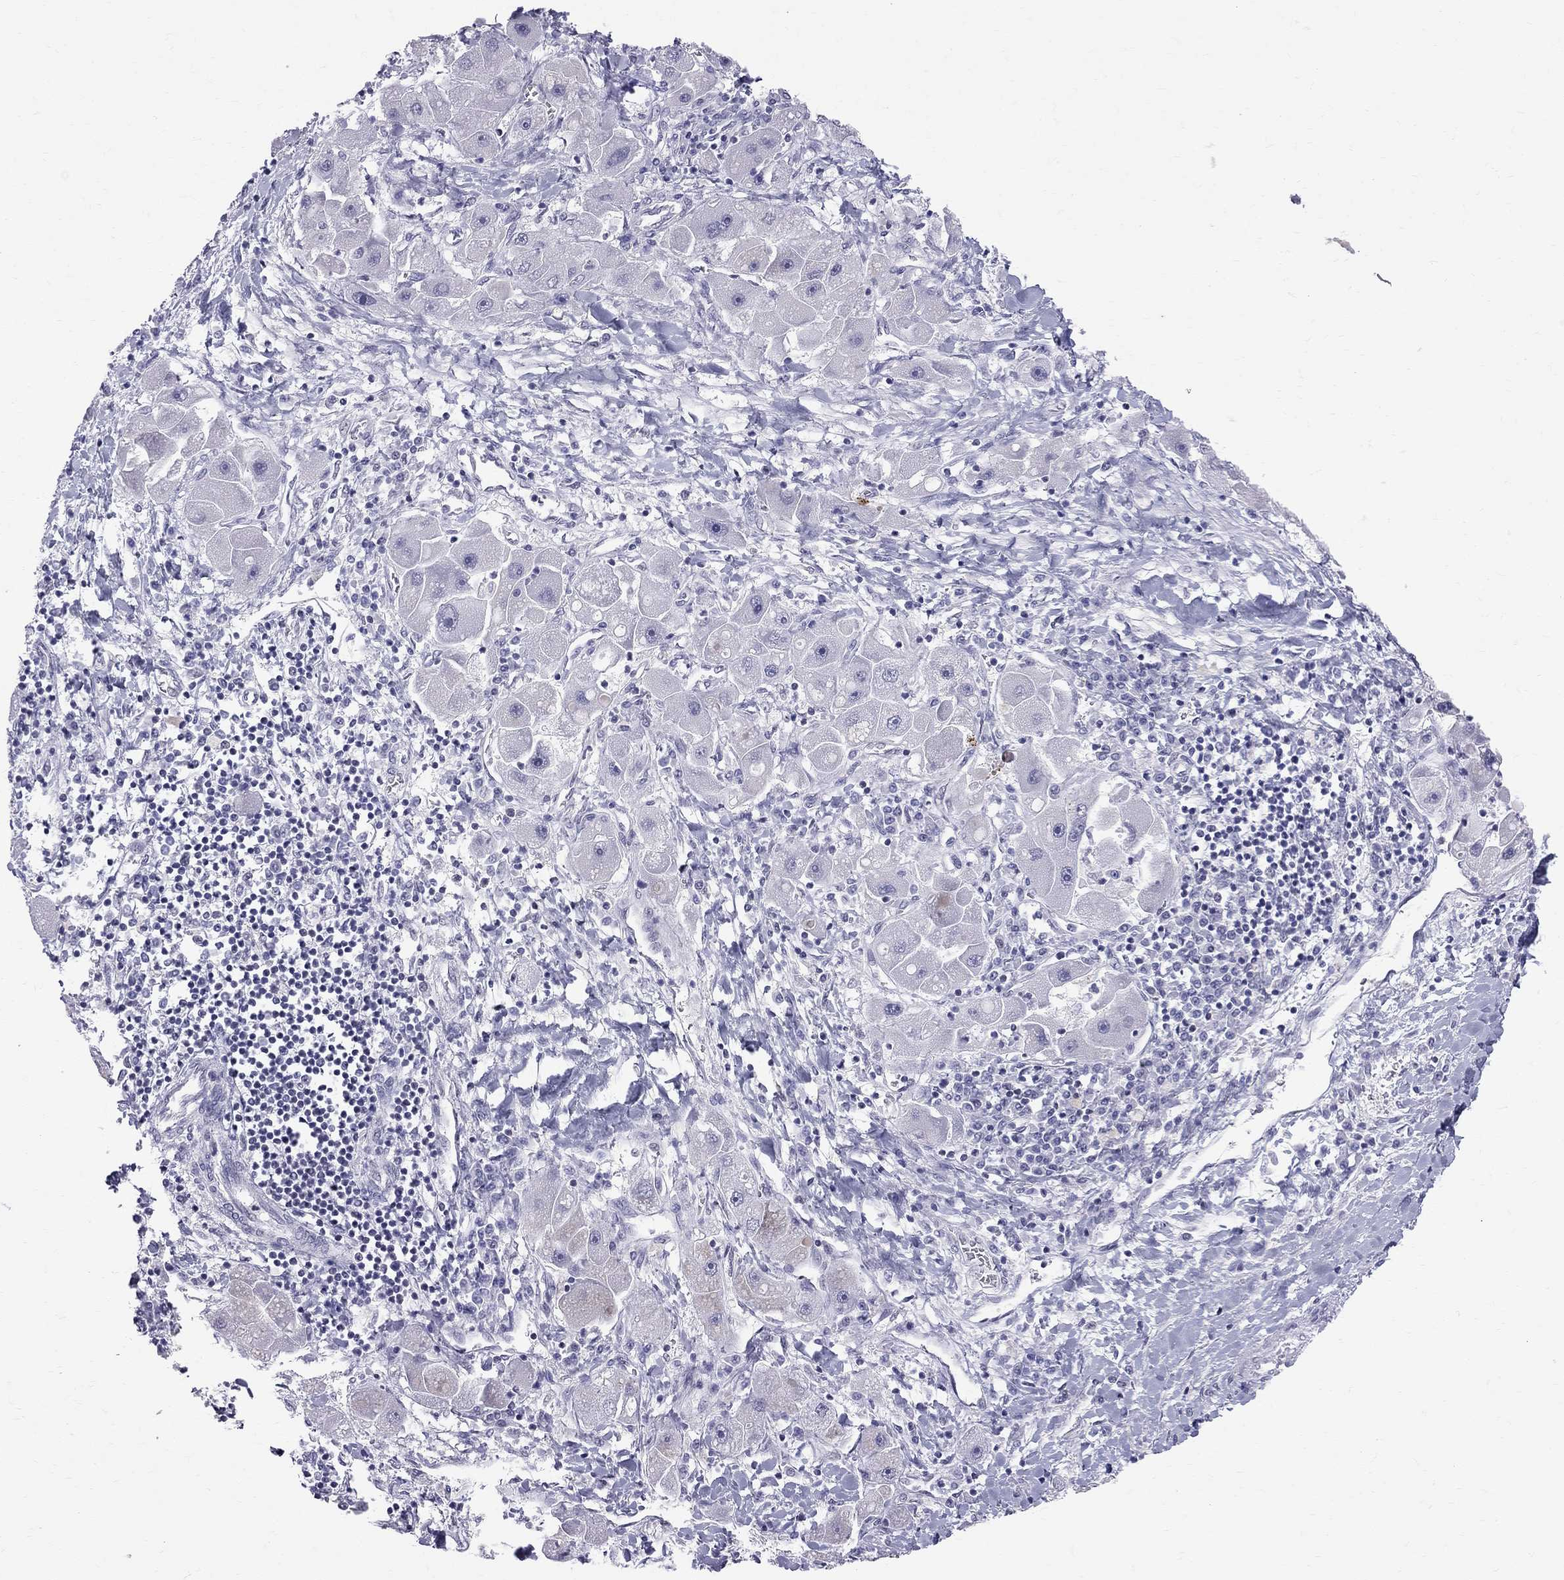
{"staining": {"intensity": "negative", "quantity": "none", "location": "none"}, "tissue": "liver cancer", "cell_type": "Tumor cells", "image_type": "cancer", "snomed": [{"axis": "morphology", "description": "Carcinoma, Hepatocellular, NOS"}, {"axis": "topography", "description": "Liver"}], "caption": "An image of human liver cancer (hepatocellular carcinoma) is negative for staining in tumor cells.", "gene": "MUC15", "patient": {"sex": "male", "age": 24}}